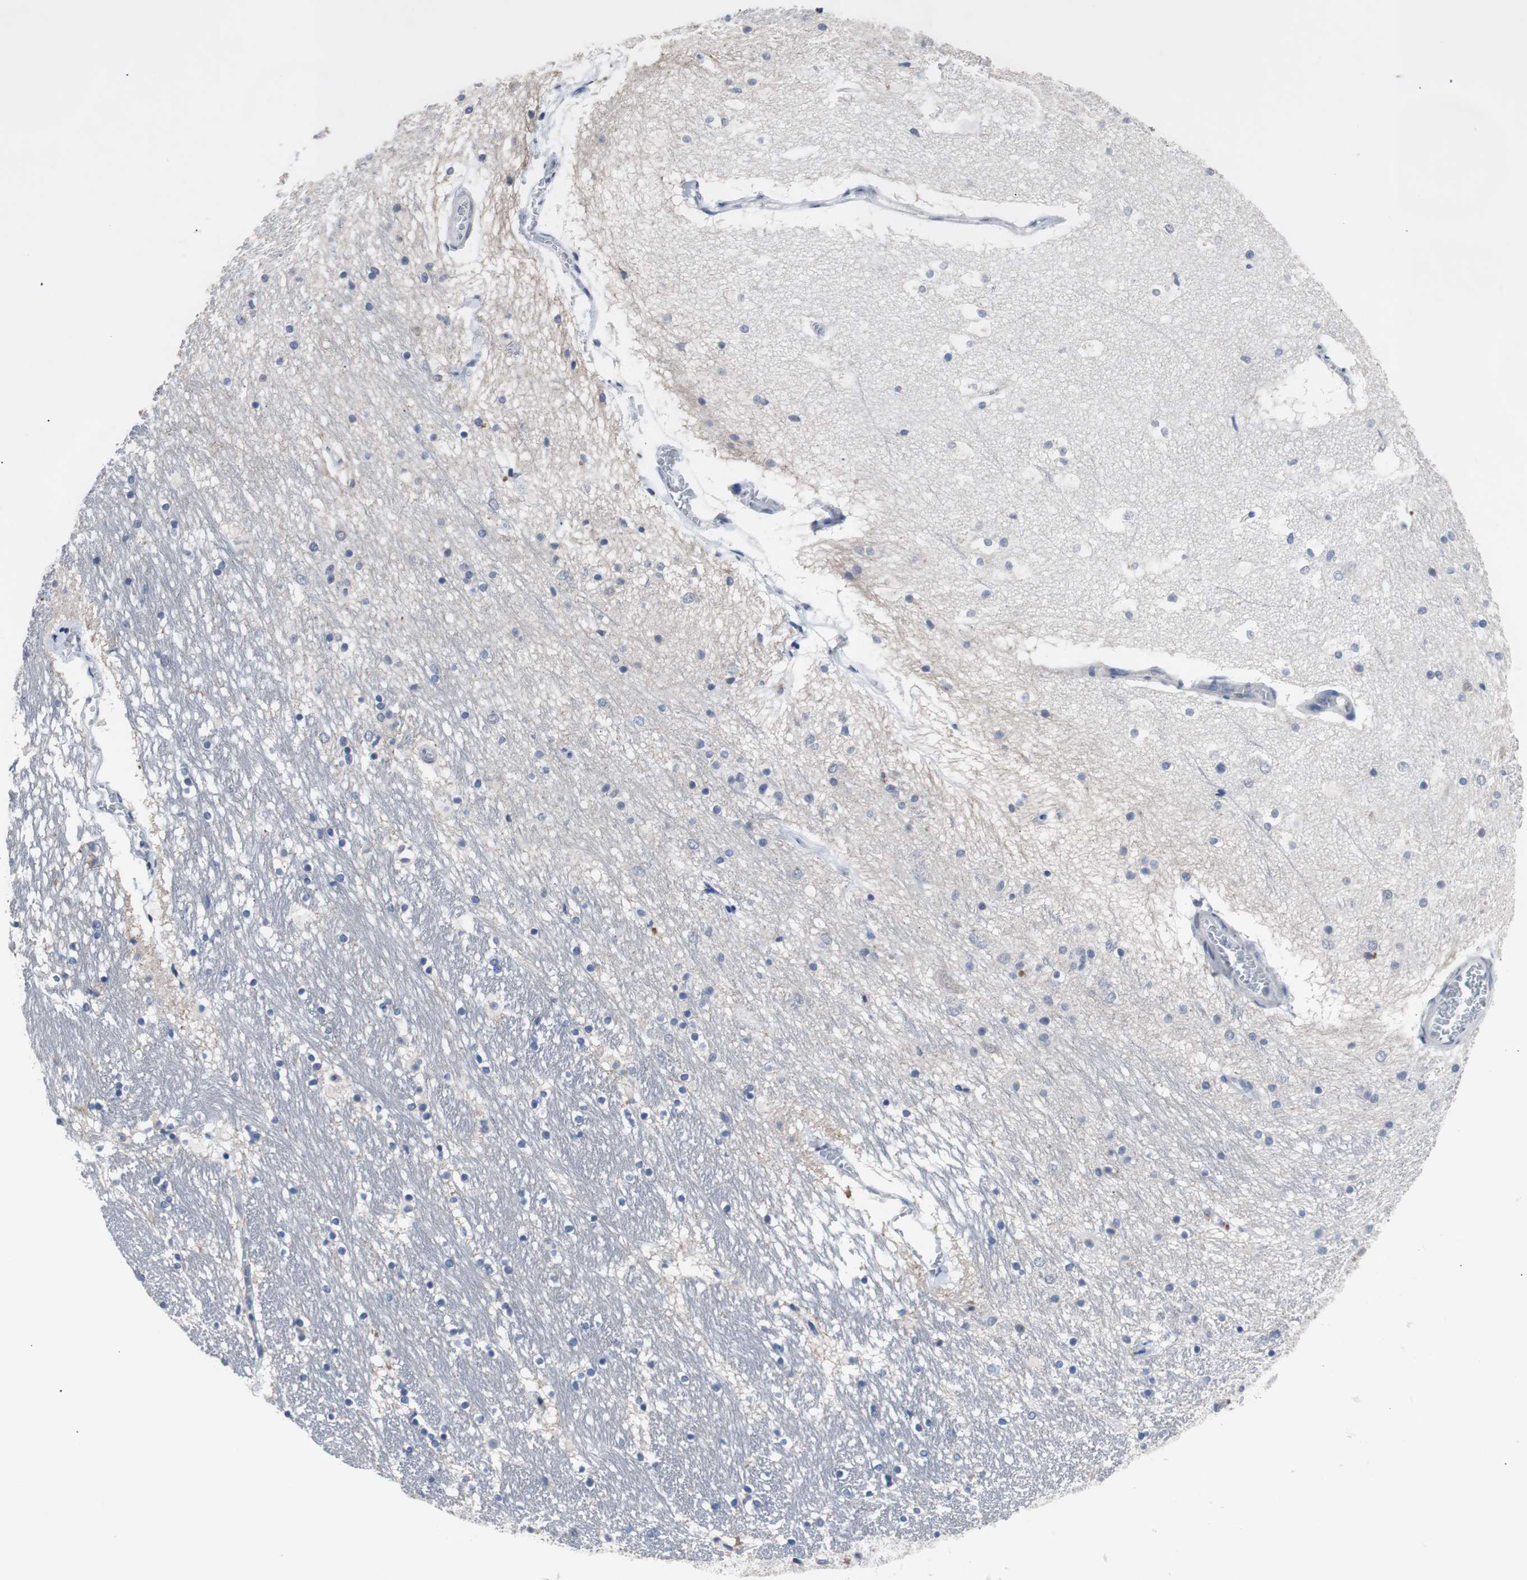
{"staining": {"intensity": "negative", "quantity": "none", "location": "none"}, "tissue": "hippocampus", "cell_type": "Glial cells", "image_type": "normal", "snomed": [{"axis": "morphology", "description": "Normal tissue, NOS"}, {"axis": "topography", "description": "Hippocampus"}], "caption": "Micrograph shows no protein staining in glial cells of unremarkable hippocampus.", "gene": "RBM47", "patient": {"sex": "male", "age": 45}}